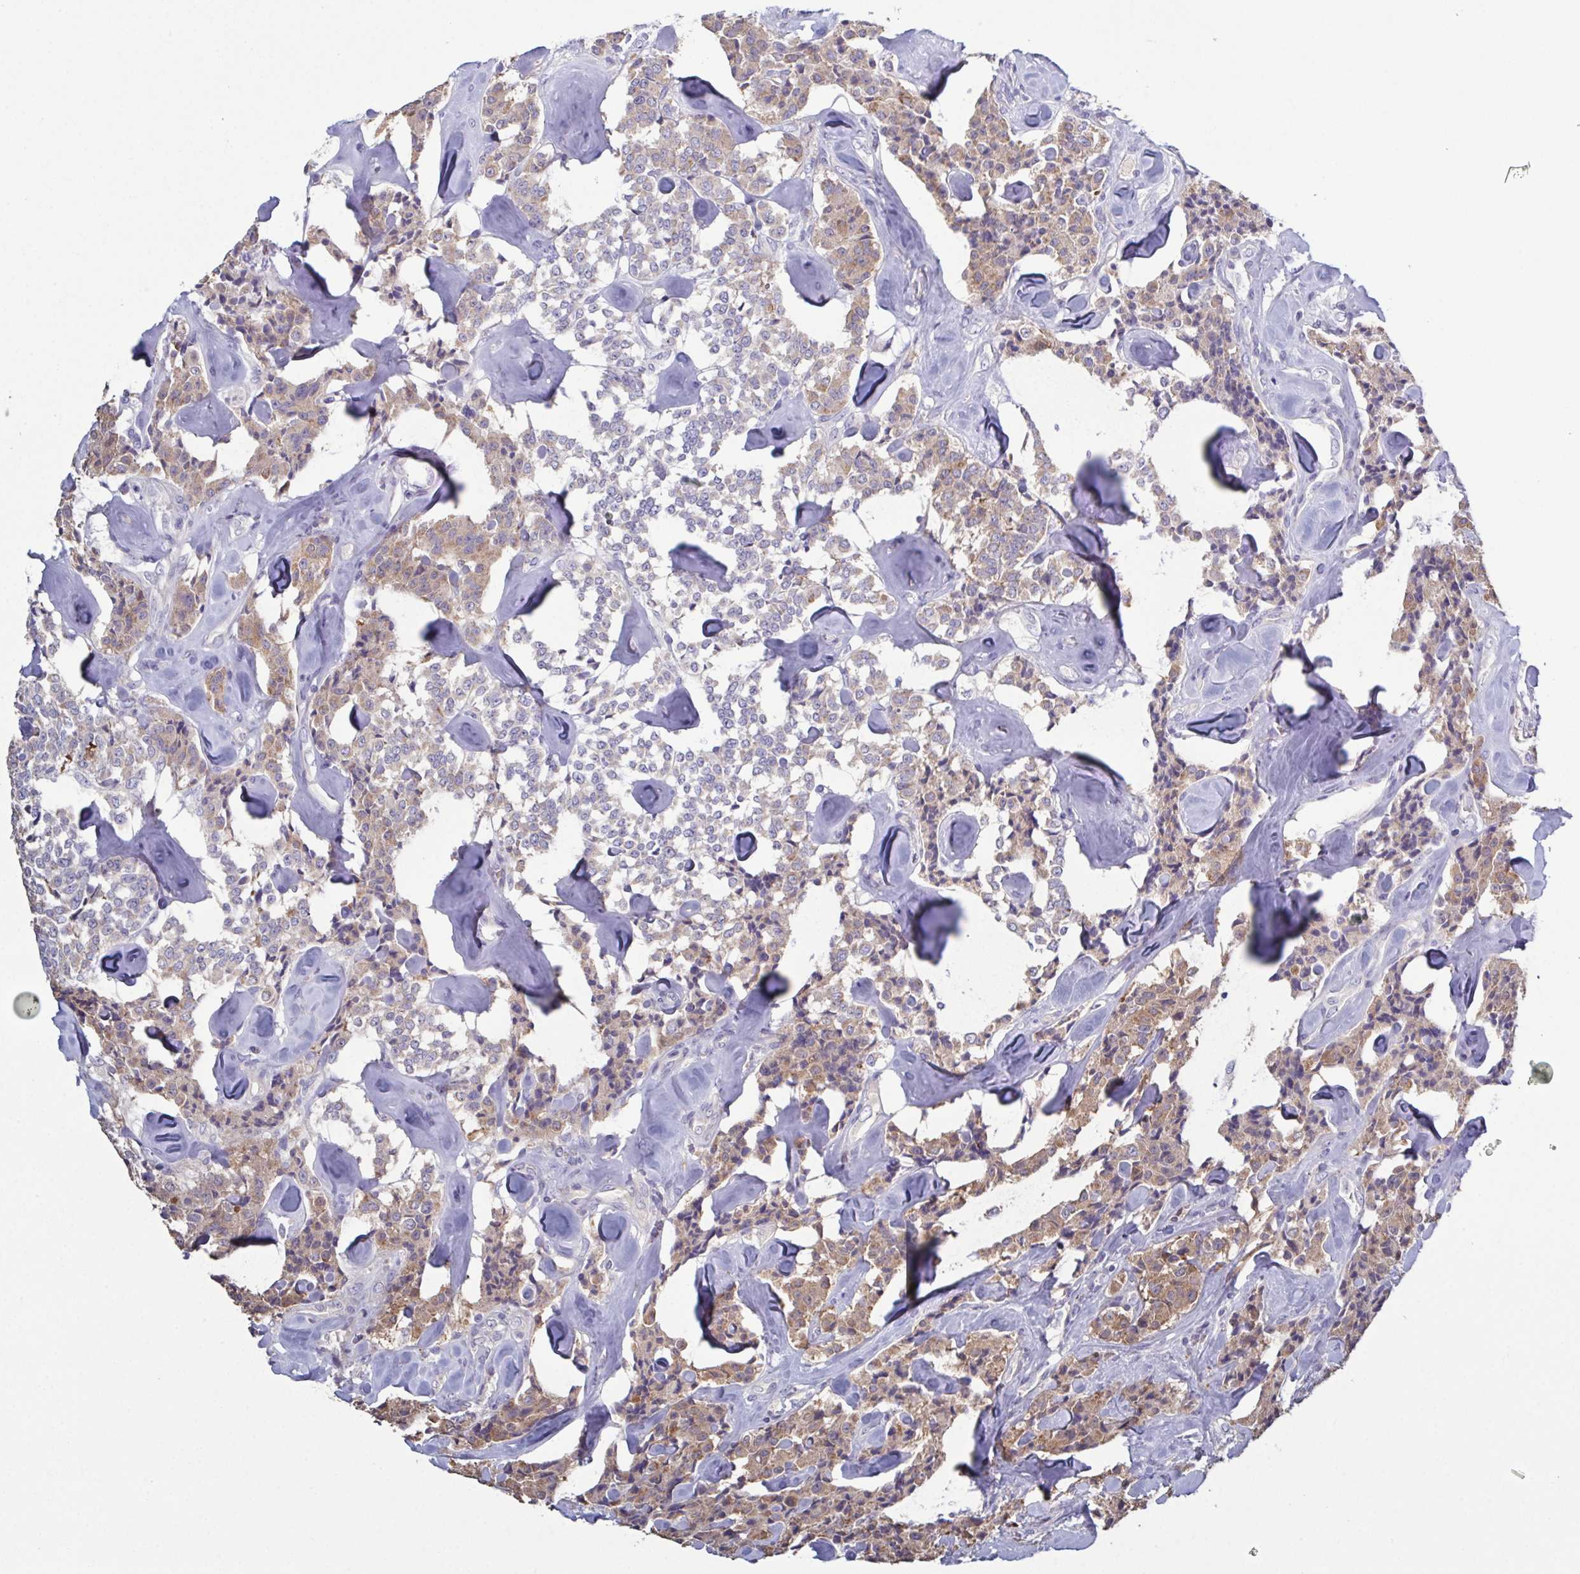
{"staining": {"intensity": "moderate", "quantity": "25%-75%", "location": "cytoplasmic/membranous"}, "tissue": "carcinoid", "cell_type": "Tumor cells", "image_type": "cancer", "snomed": [{"axis": "morphology", "description": "Carcinoid, malignant, NOS"}, {"axis": "topography", "description": "Pancreas"}], "caption": "The histopathology image demonstrates a brown stain indicating the presence of a protein in the cytoplasmic/membranous of tumor cells in carcinoid. (DAB (3,3'-diaminobenzidine) IHC with brightfield microscopy, high magnification).", "gene": "GLDC", "patient": {"sex": "male", "age": 41}}